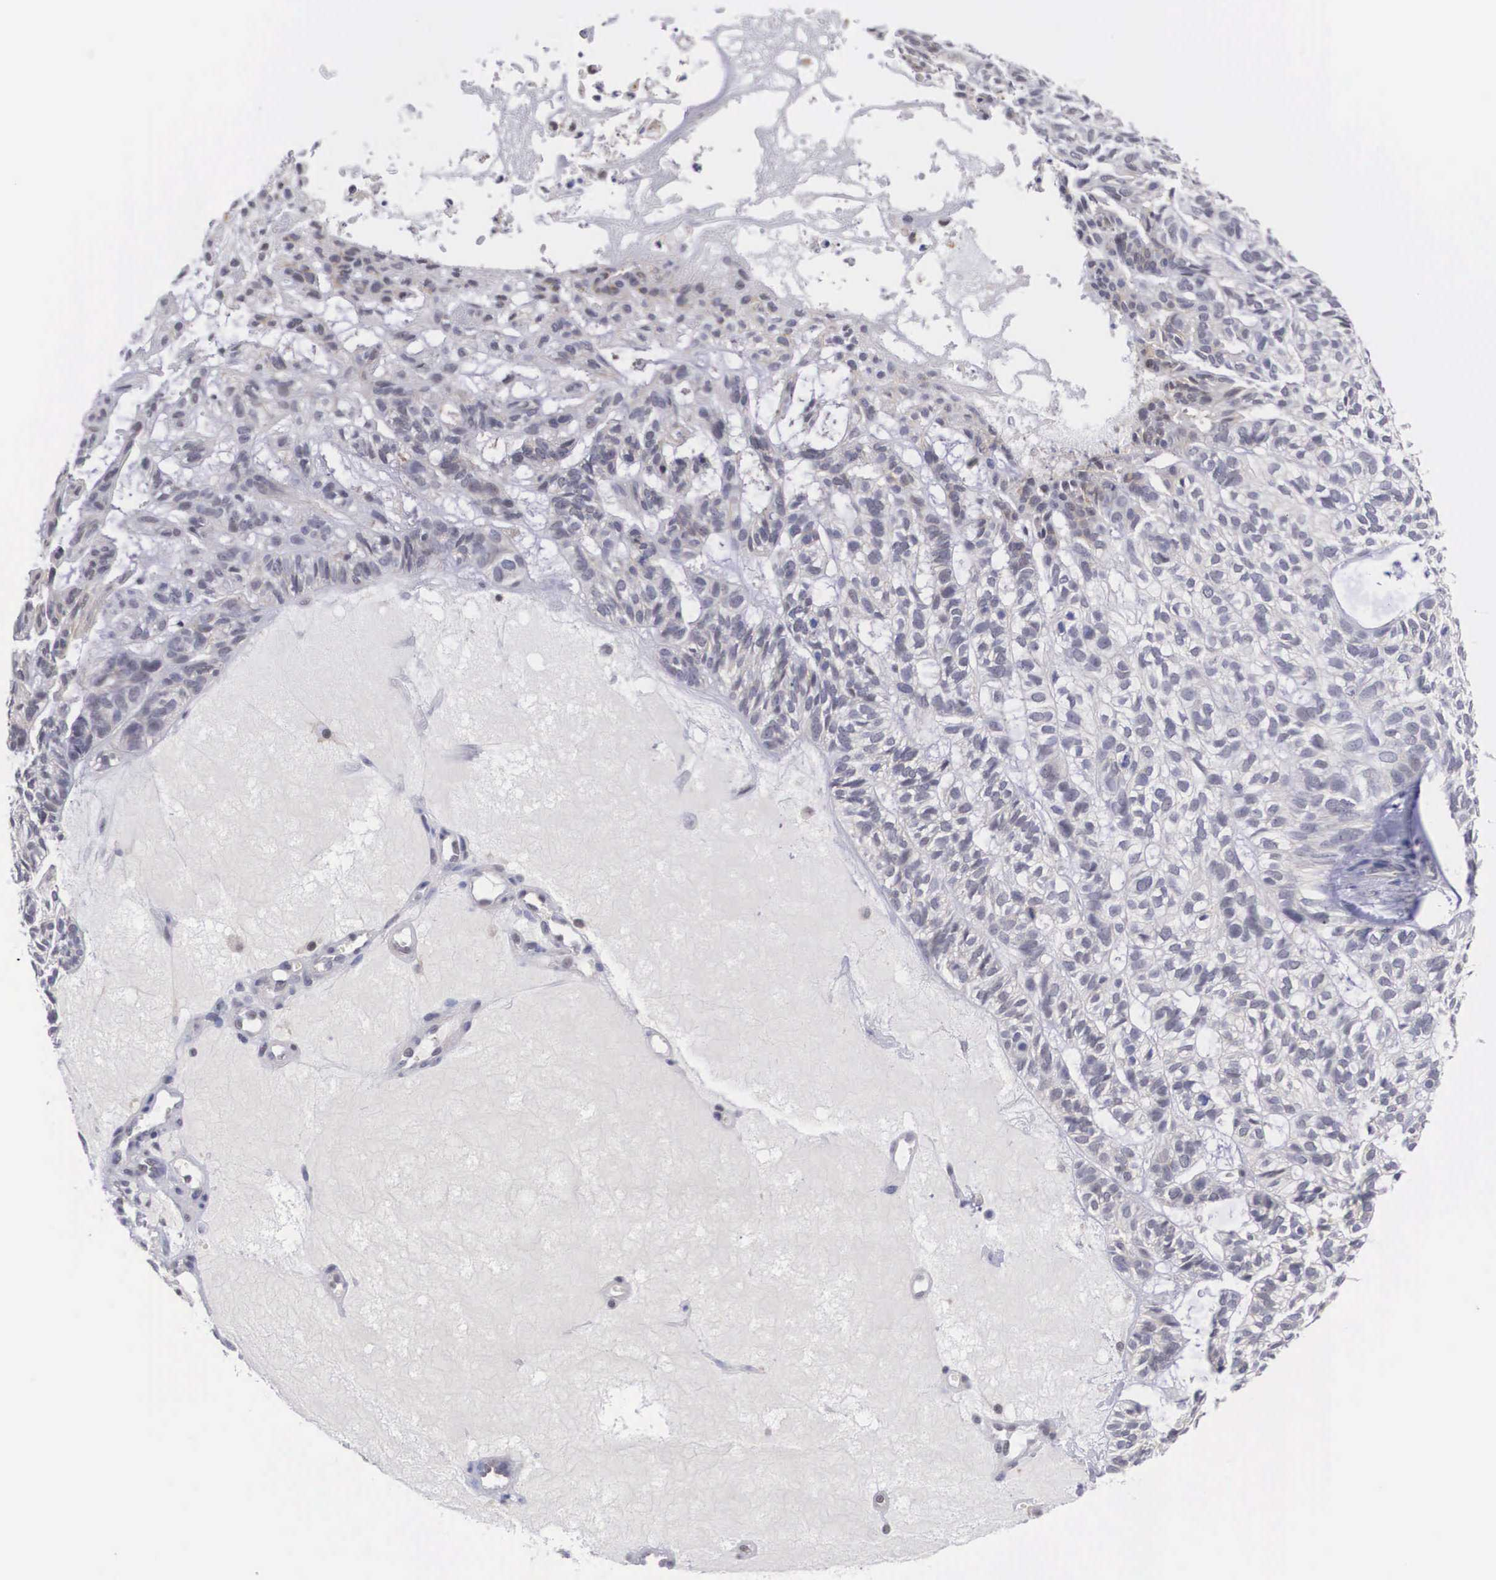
{"staining": {"intensity": "weak", "quantity": "25%-75%", "location": "cytoplasmic/membranous"}, "tissue": "skin cancer", "cell_type": "Tumor cells", "image_type": "cancer", "snomed": [{"axis": "morphology", "description": "Basal cell carcinoma"}, {"axis": "topography", "description": "Skin"}], "caption": "IHC (DAB) staining of skin cancer (basal cell carcinoma) shows weak cytoplasmic/membranous protein expression in about 25%-75% of tumor cells. (IHC, brightfield microscopy, high magnification).", "gene": "NR4A2", "patient": {"sex": "male", "age": 75}}